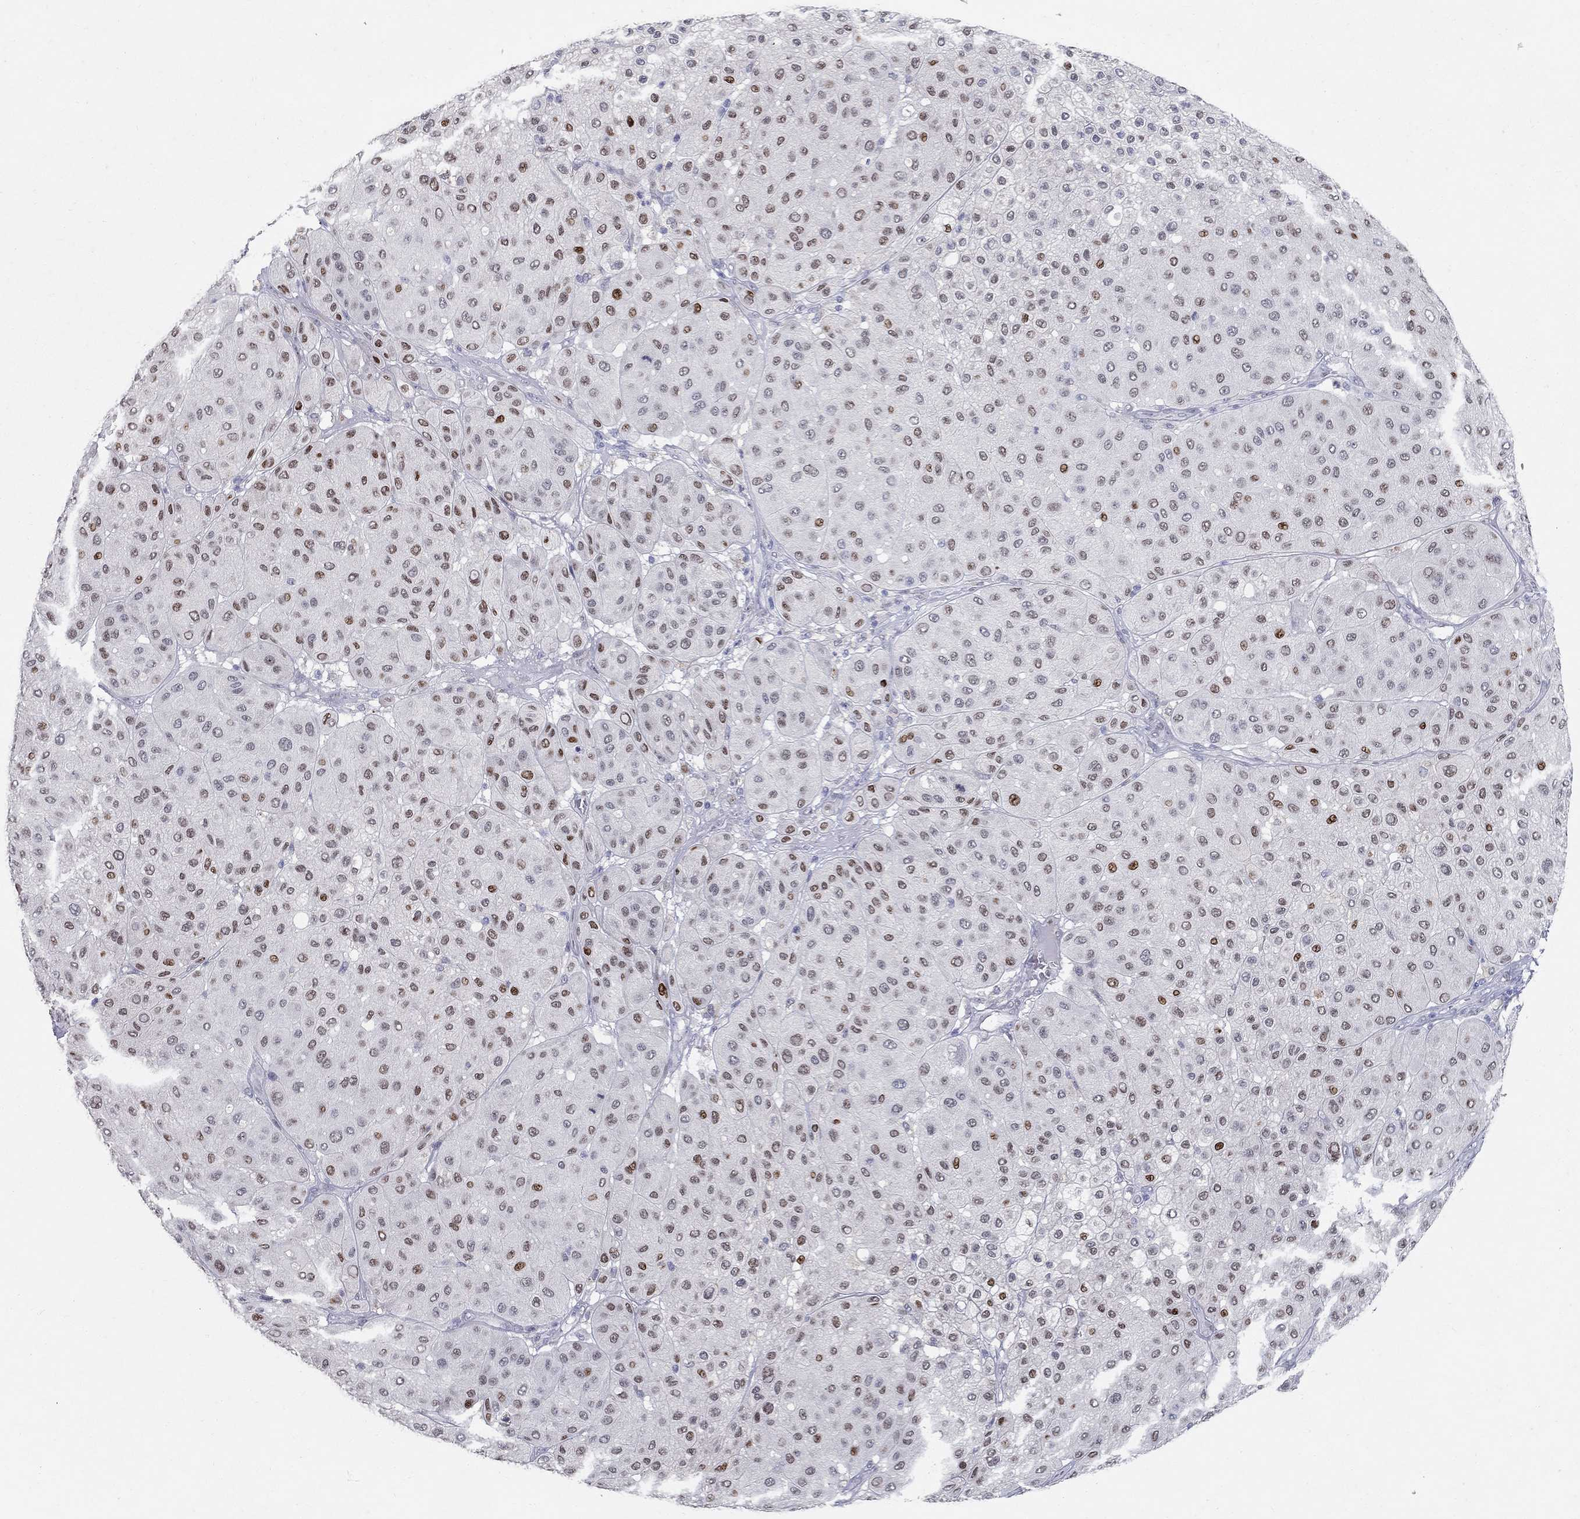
{"staining": {"intensity": "strong", "quantity": "<25%", "location": "nuclear"}, "tissue": "melanoma", "cell_type": "Tumor cells", "image_type": "cancer", "snomed": [{"axis": "morphology", "description": "Malignant melanoma, Metastatic site"}, {"axis": "topography", "description": "Smooth muscle"}], "caption": "IHC photomicrograph of neoplastic tissue: malignant melanoma (metastatic site) stained using immunohistochemistry (IHC) exhibits medium levels of strong protein expression localized specifically in the nuclear of tumor cells, appearing as a nuclear brown color.", "gene": "RAPGEF5", "patient": {"sex": "male", "age": 41}}